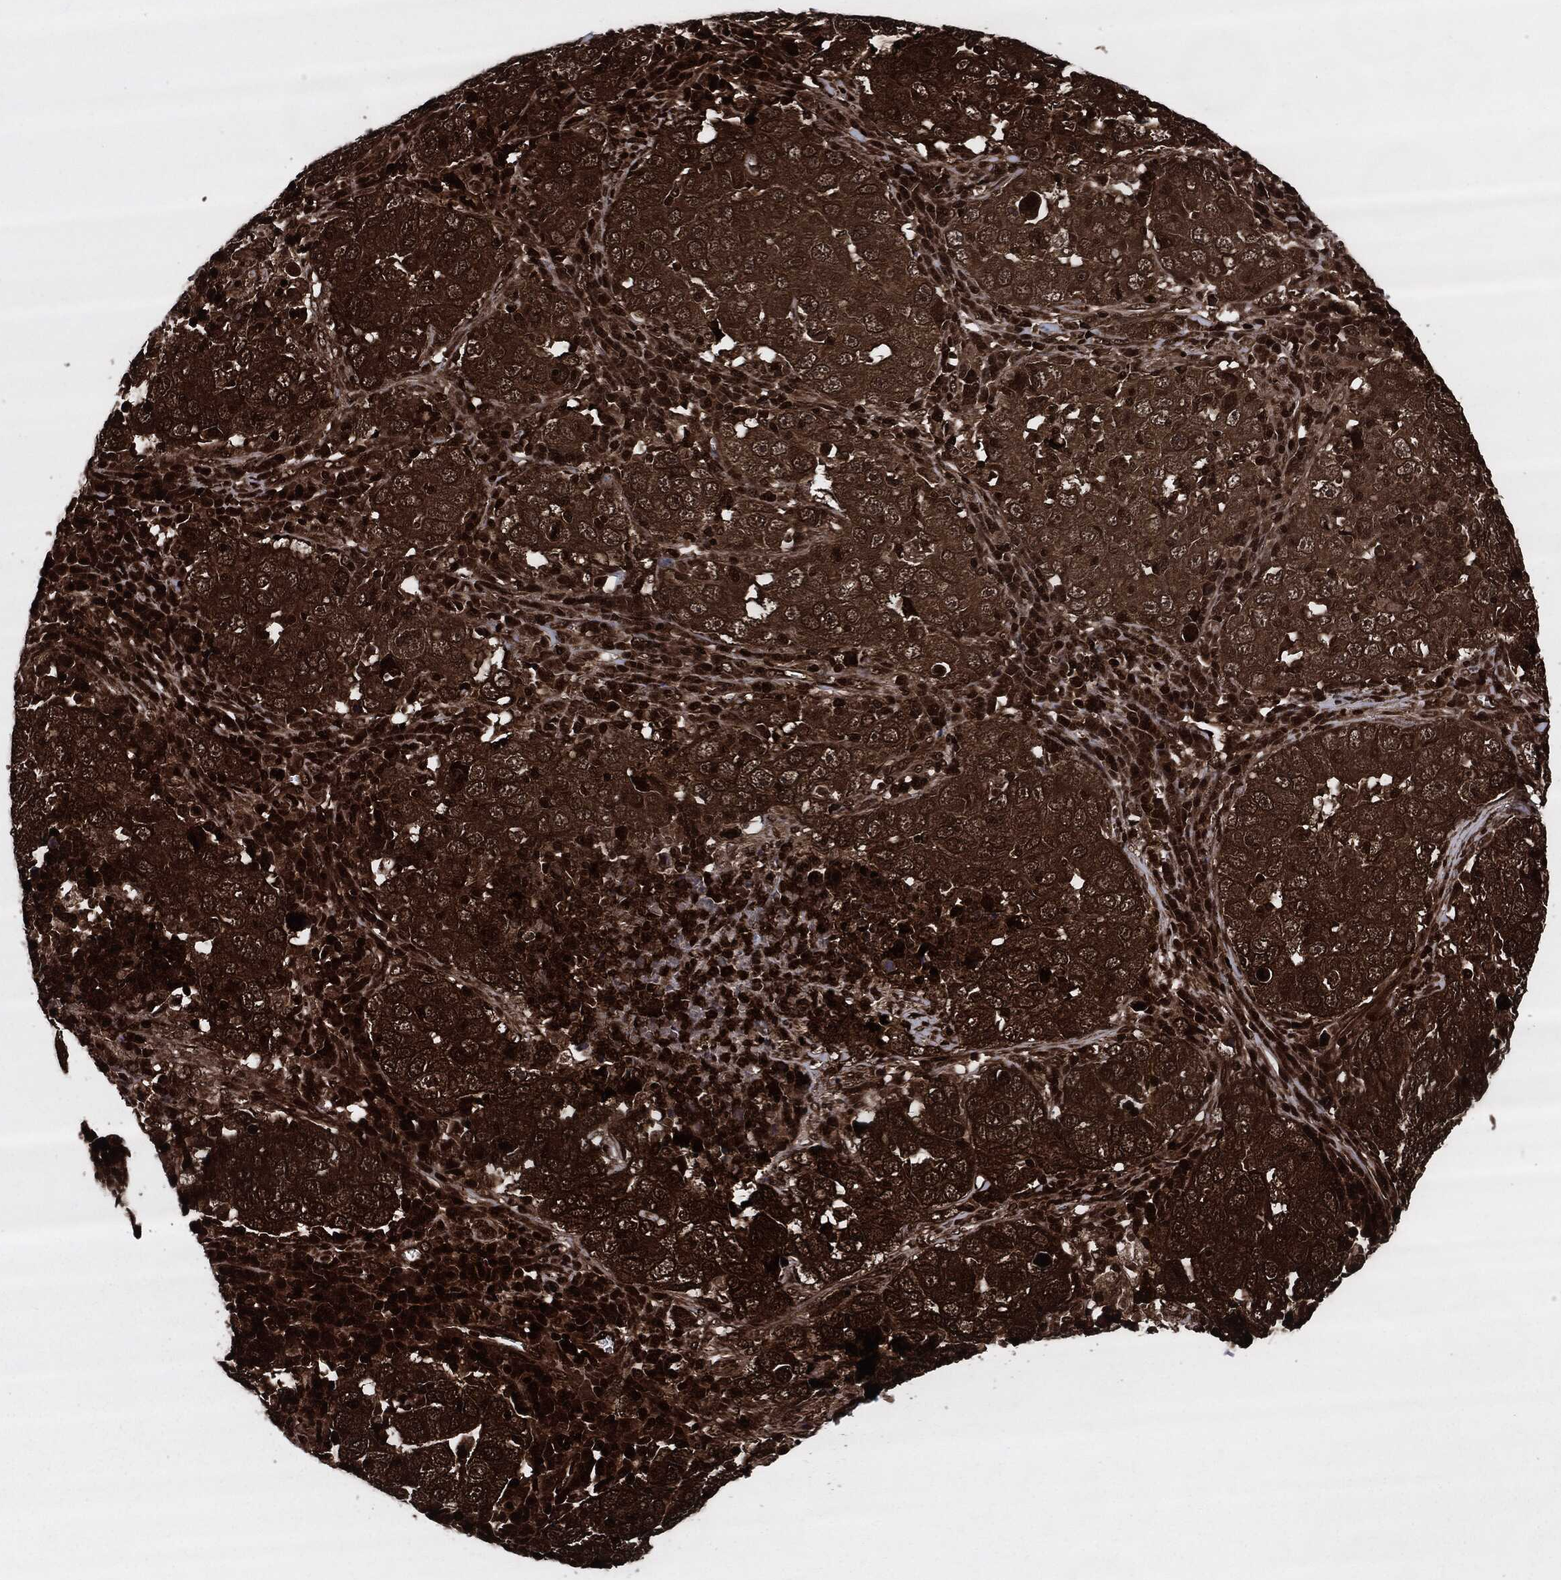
{"staining": {"intensity": "strong", "quantity": ">75%", "location": "cytoplasmic/membranous"}, "tissue": "lung cancer", "cell_type": "Tumor cells", "image_type": "cancer", "snomed": [{"axis": "morphology", "description": "Adenocarcinoma, NOS"}, {"axis": "topography", "description": "Lung"}], "caption": "A micrograph showing strong cytoplasmic/membranous staining in about >75% of tumor cells in adenocarcinoma (lung), as visualized by brown immunohistochemical staining.", "gene": "YWHAB", "patient": {"sex": "male", "age": 73}}